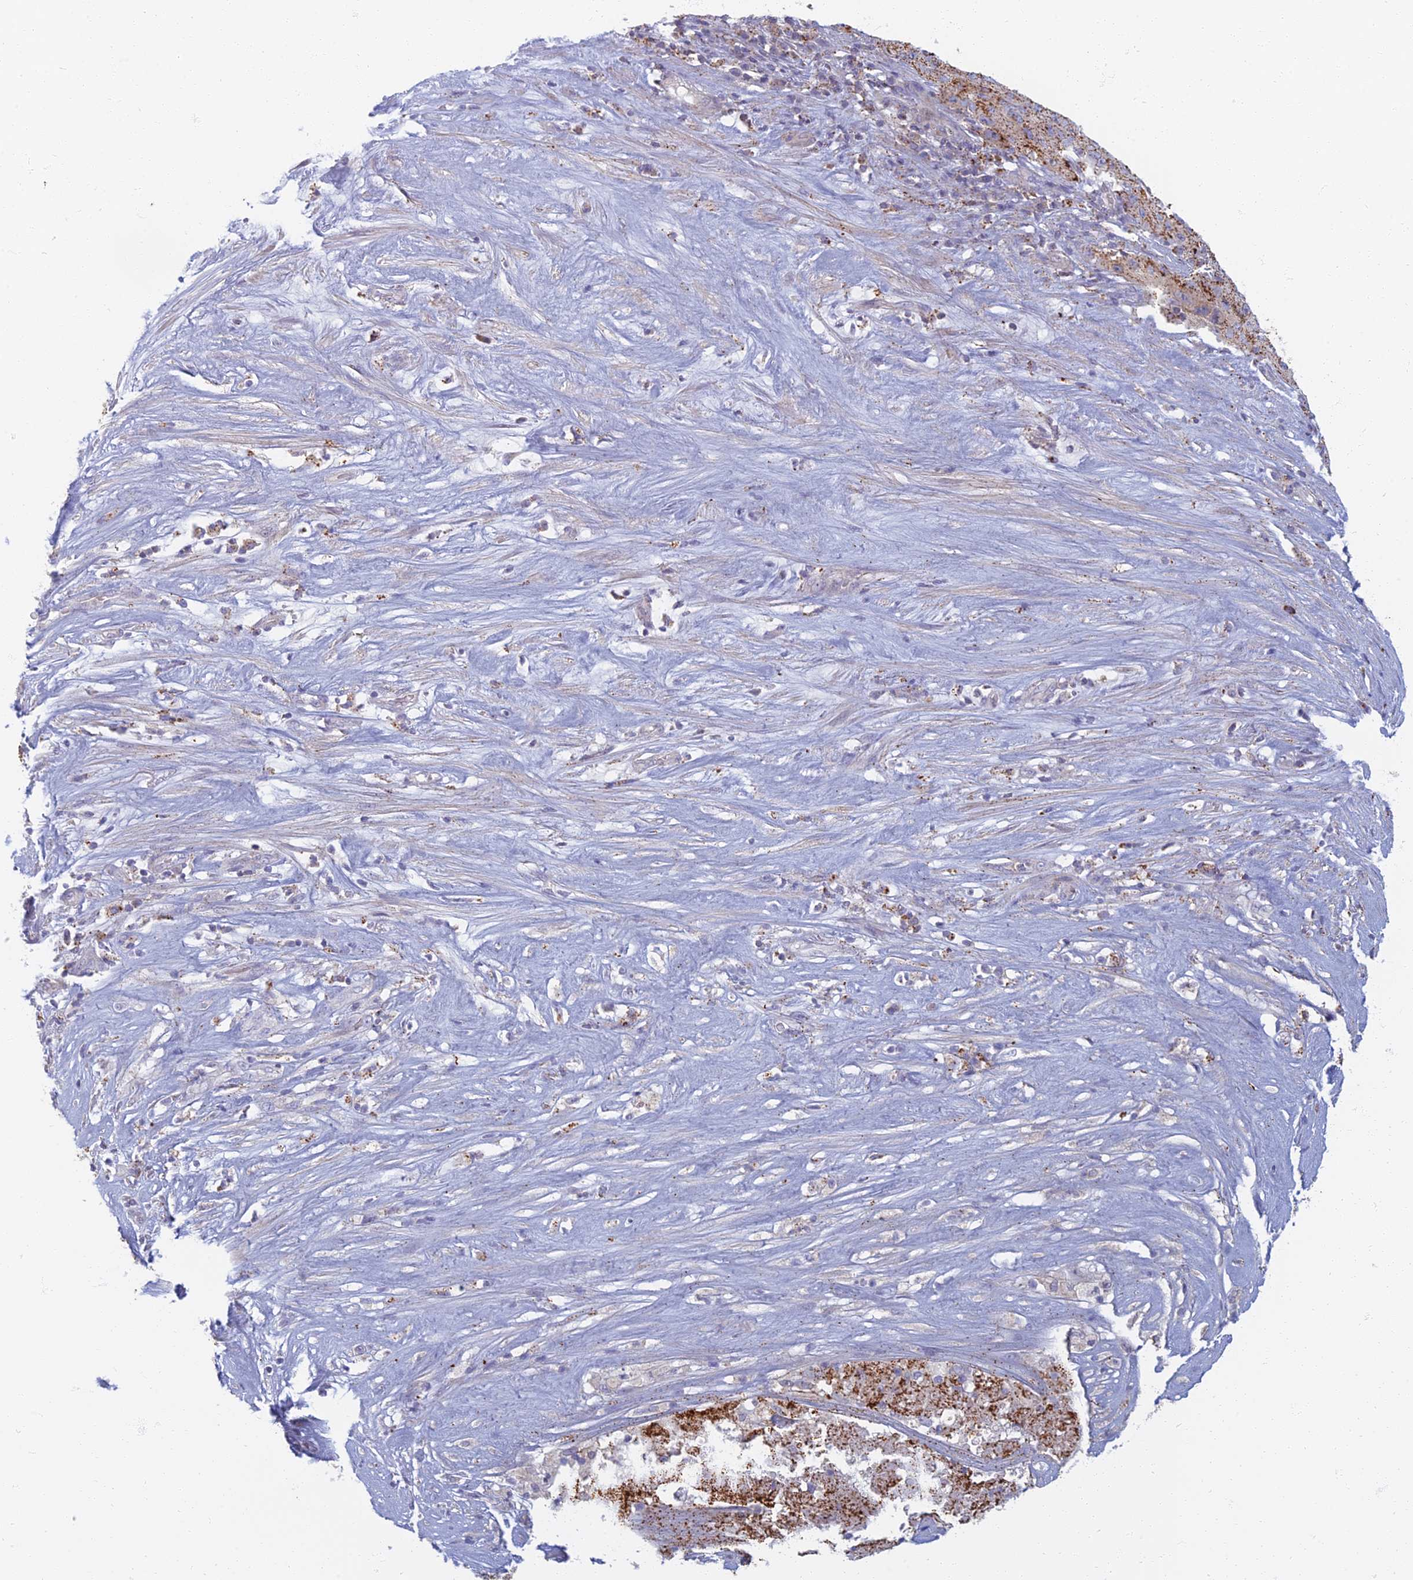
{"staining": {"intensity": "strong", "quantity": ">75%", "location": "cytoplasmic/membranous"}, "tissue": "pancreatic cancer", "cell_type": "Tumor cells", "image_type": "cancer", "snomed": [{"axis": "morphology", "description": "Adenocarcinoma, NOS"}, {"axis": "topography", "description": "Pancreas"}], "caption": "A brown stain labels strong cytoplasmic/membranous staining of a protein in human adenocarcinoma (pancreatic) tumor cells.", "gene": "CHMP4B", "patient": {"sex": "male", "age": 63}}